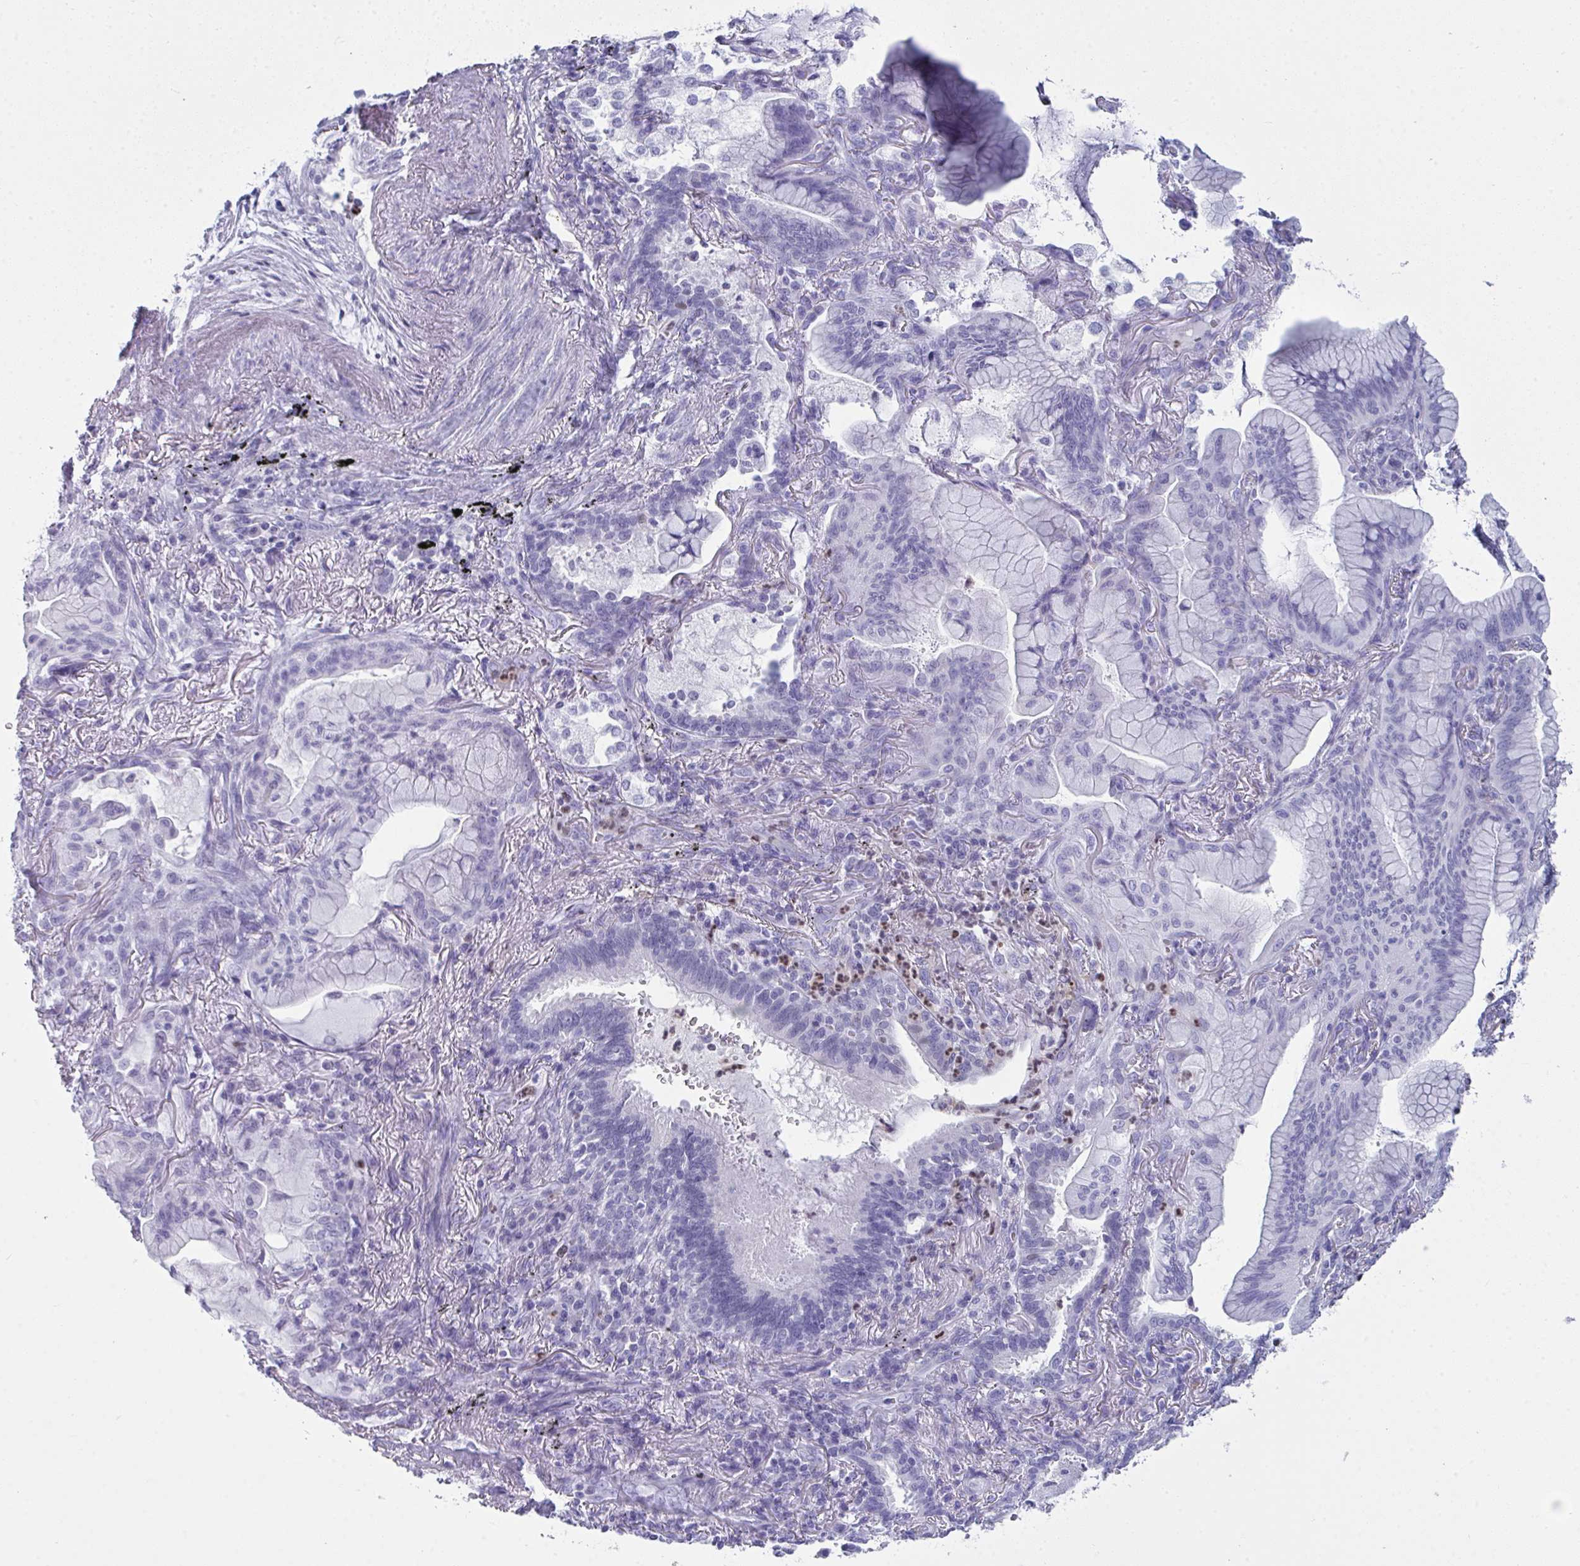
{"staining": {"intensity": "negative", "quantity": "none", "location": "none"}, "tissue": "lung cancer", "cell_type": "Tumor cells", "image_type": "cancer", "snomed": [{"axis": "morphology", "description": "Adenocarcinoma, NOS"}, {"axis": "topography", "description": "Lung"}], "caption": "High magnification brightfield microscopy of lung adenocarcinoma stained with DAB (3,3'-diaminobenzidine) (brown) and counterstained with hematoxylin (blue): tumor cells show no significant staining. (Stains: DAB (3,3'-diaminobenzidine) immunohistochemistry (IHC) with hematoxylin counter stain, Microscopy: brightfield microscopy at high magnification).", "gene": "SERPINB10", "patient": {"sex": "male", "age": 77}}